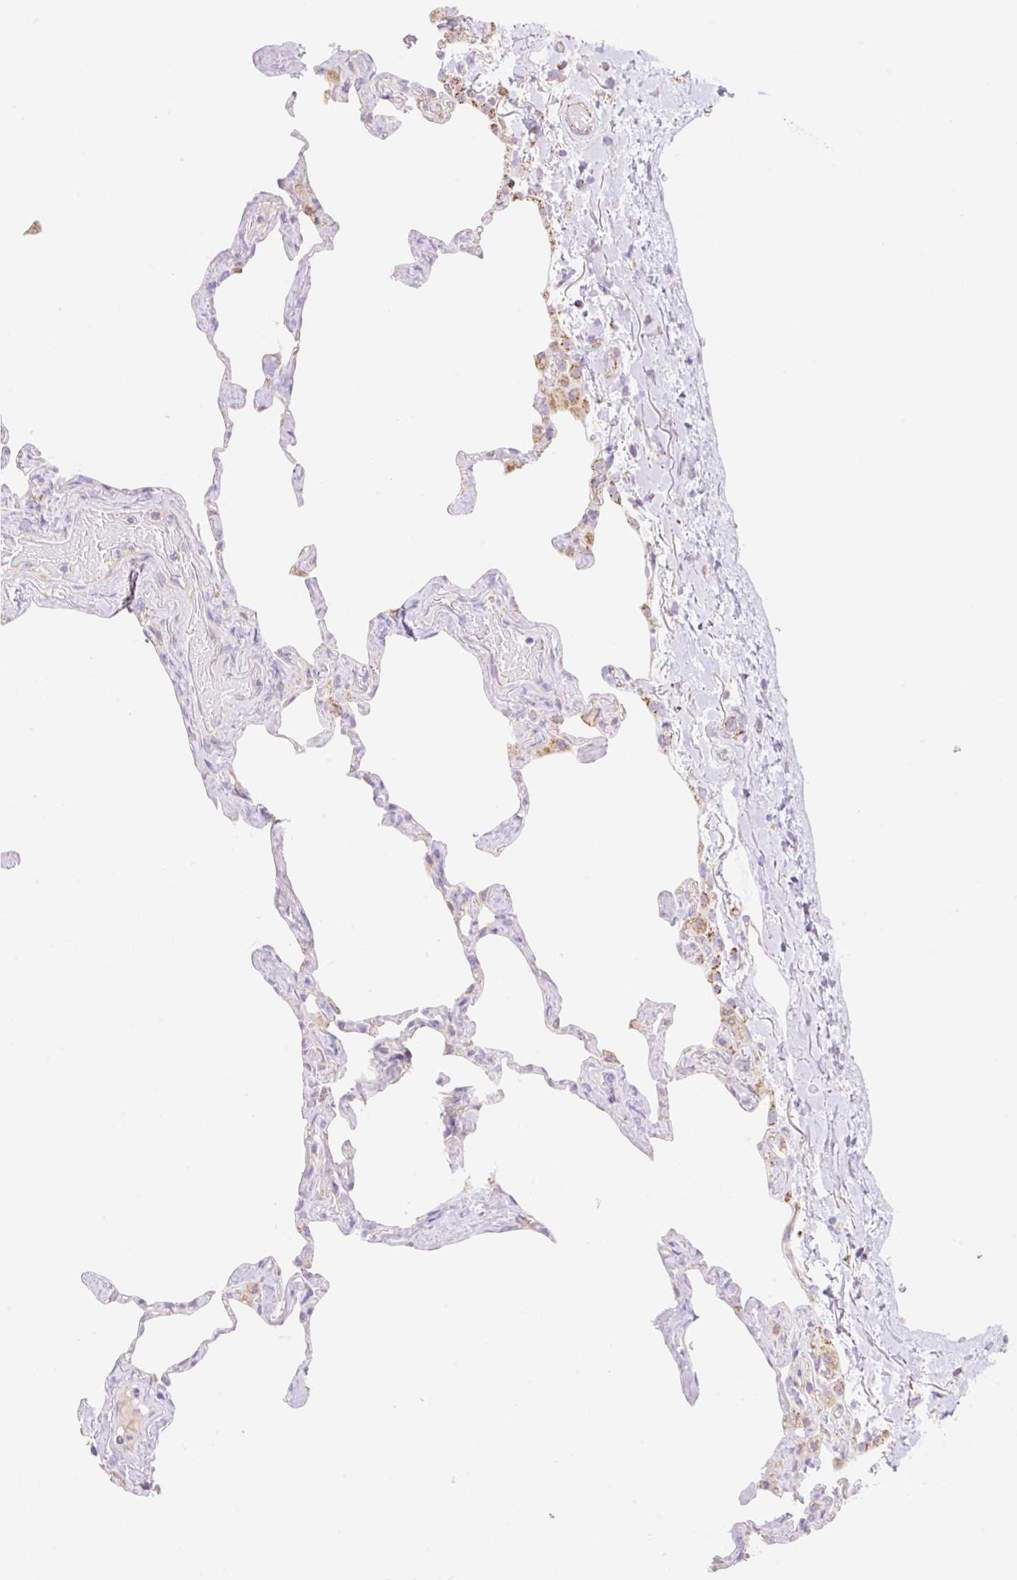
{"staining": {"intensity": "moderate", "quantity": "<25%", "location": "cytoplasmic/membranous"}, "tissue": "lung", "cell_type": "Alveolar cells", "image_type": "normal", "snomed": [{"axis": "morphology", "description": "Normal tissue, NOS"}, {"axis": "topography", "description": "Lung"}], "caption": "Immunohistochemistry staining of unremarkable lung, which displays low levels of moderate cytoplasmic/membranous expression in about <25% of alveolar cells indicating moderate cytoplasmic/membranous protein expression. The staining was performed using DAB (3,3'-diaminobenzidine) (brown) for protein detection and nuclei were counterstained in hematoxylin (blue).", "gene": "ESAM", "patient": {"sex": "male", "age": 65}}